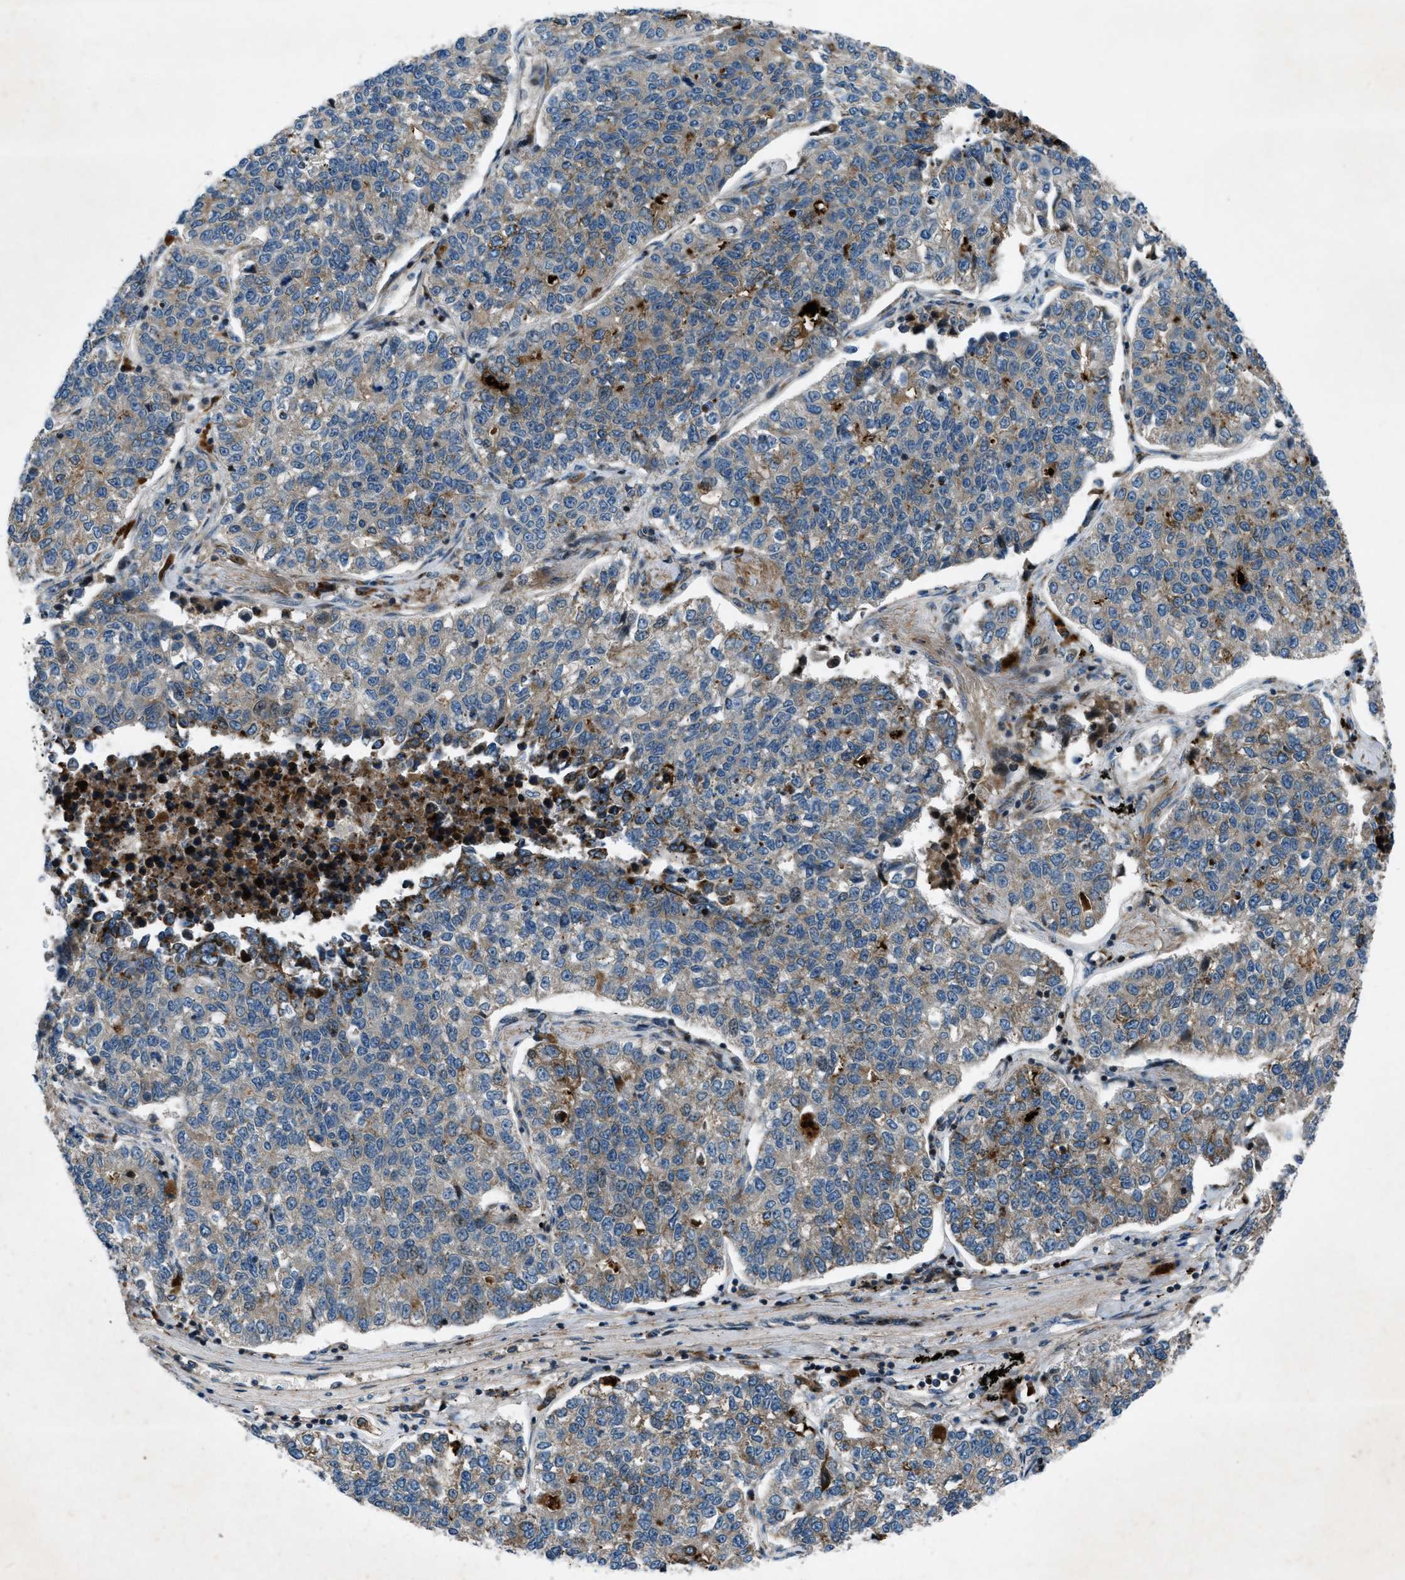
{"staining": {"intensity": "moderate", "quantity": "25%-75%", "location": "cytoplasmic/membranous"}, "tissue": "lung cancer", "cell_type": "Tumor cells", "image_type": "cancer", "snomed": [{"axis": "morphology", "description": "Adenocarcinoma, NOS"}, {"axis": "topography", "description": "Lung"}], "caption": "IHC staining of lung cancer (adenocarcinoma), which demonstrates medium levels of moderate cytoplasmic/membranous positivity in approximately 25%-75% of tumor cells indicating moderate cytoplasmic/membranous protein staining. The staining was performed using DAB (brown) for protein detection and nuclei were counterstained in hematoxylin (blue).", "gene": "CLEC2D", "patient": {"sex": "male", "age": 49}}